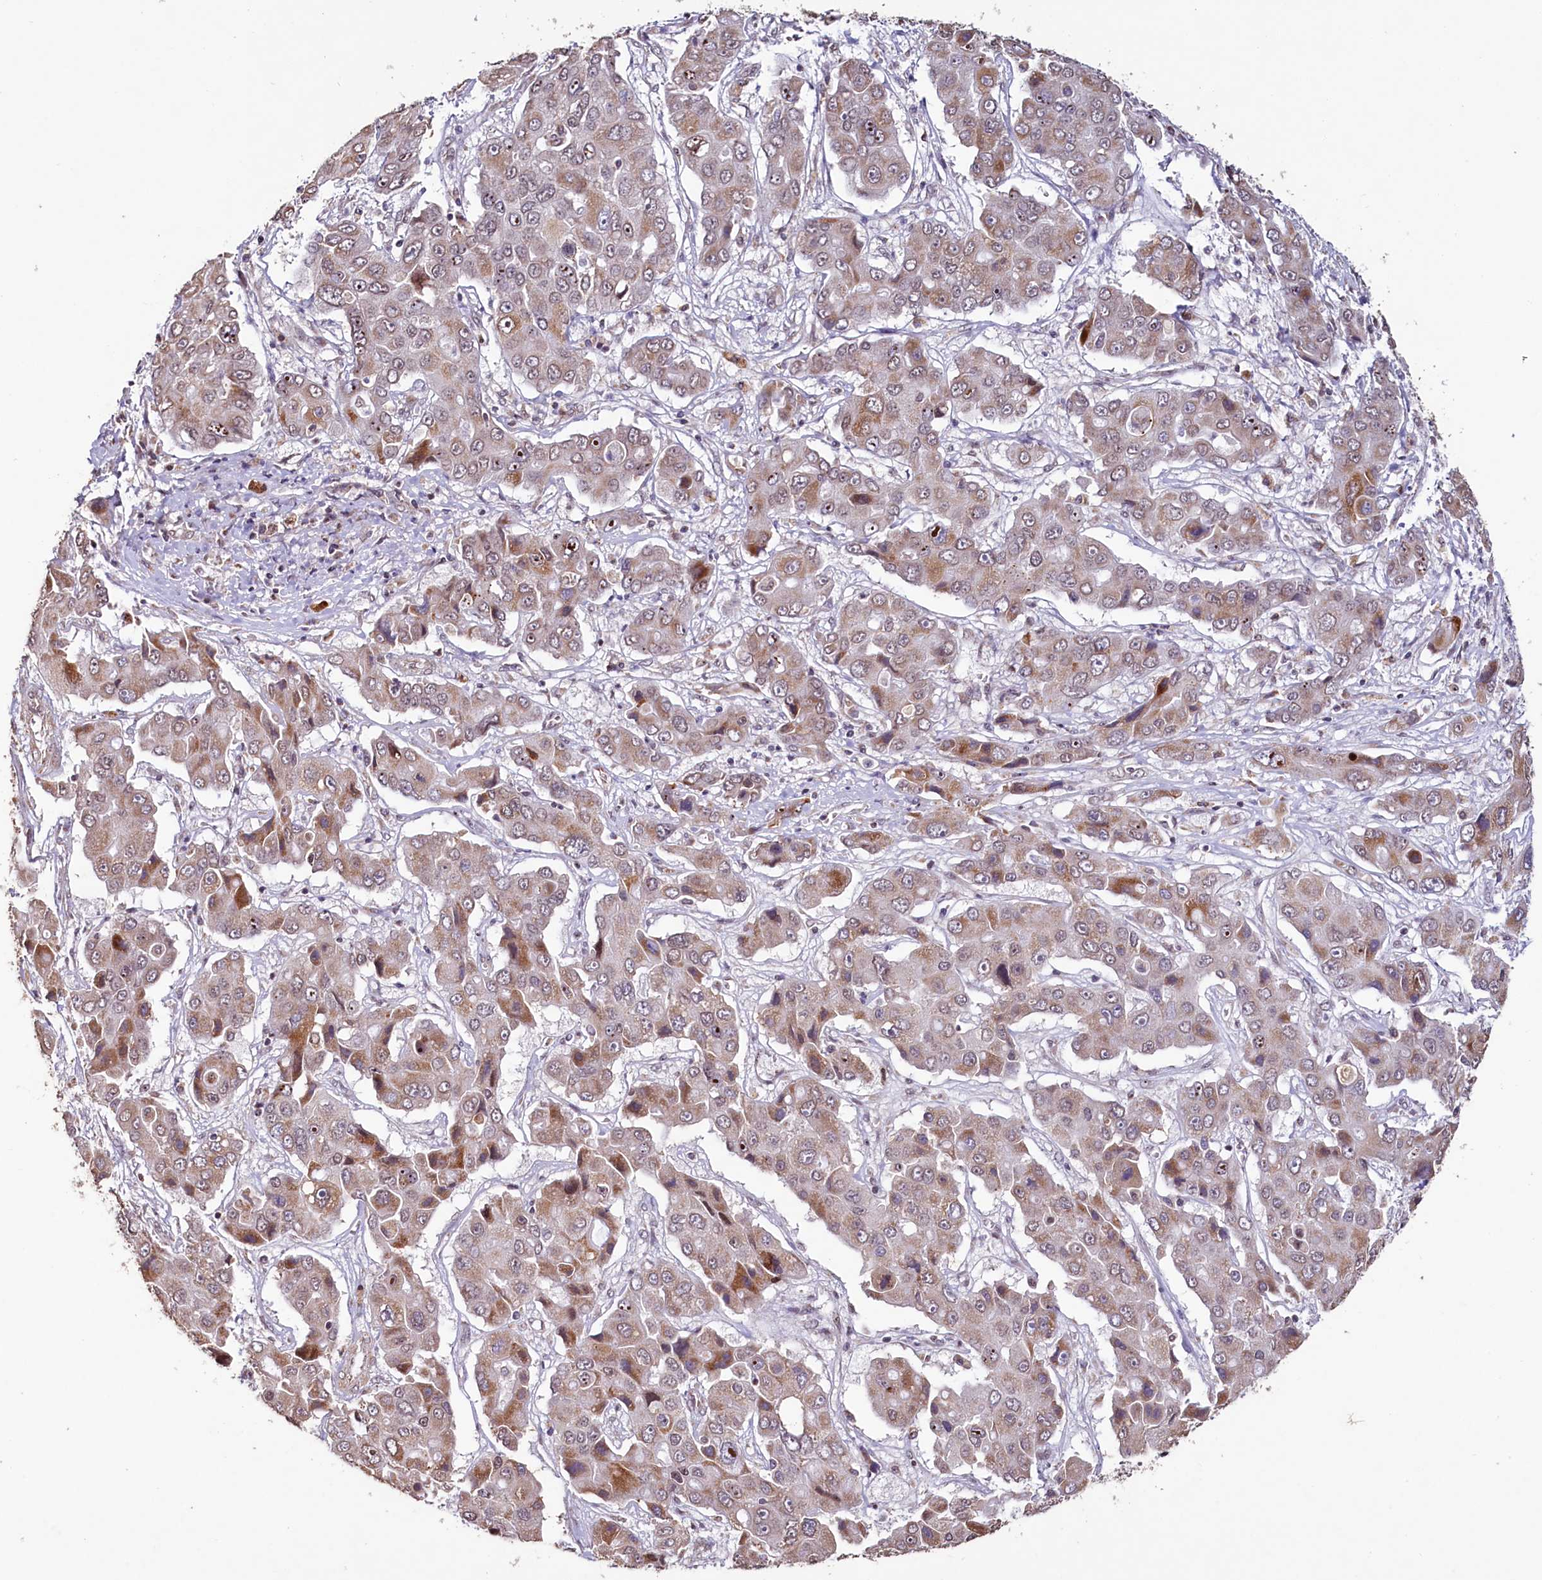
{"staining": {"intensity": "moderate", "quantity": ">75%", "location": "cytoplasmic/membranous,nuclear"}, "tissue": "liver cancer", "cell_type": "Tumor cells", "image_type": "cancer", "snomed": [{"axis": "morphology", "description": "Cholangiocarcinoma"}, {"axis": "topography", "description": "Liver"}], "caption": "Protein staining by immunohistochemistry (IHC) displays moderate cytoplasmic/membranous and nuclear expression in about >75% of tumor cells in liver cancer.", "gene": "PDE6D", "patient": {"sex": "male", "age": 67}}